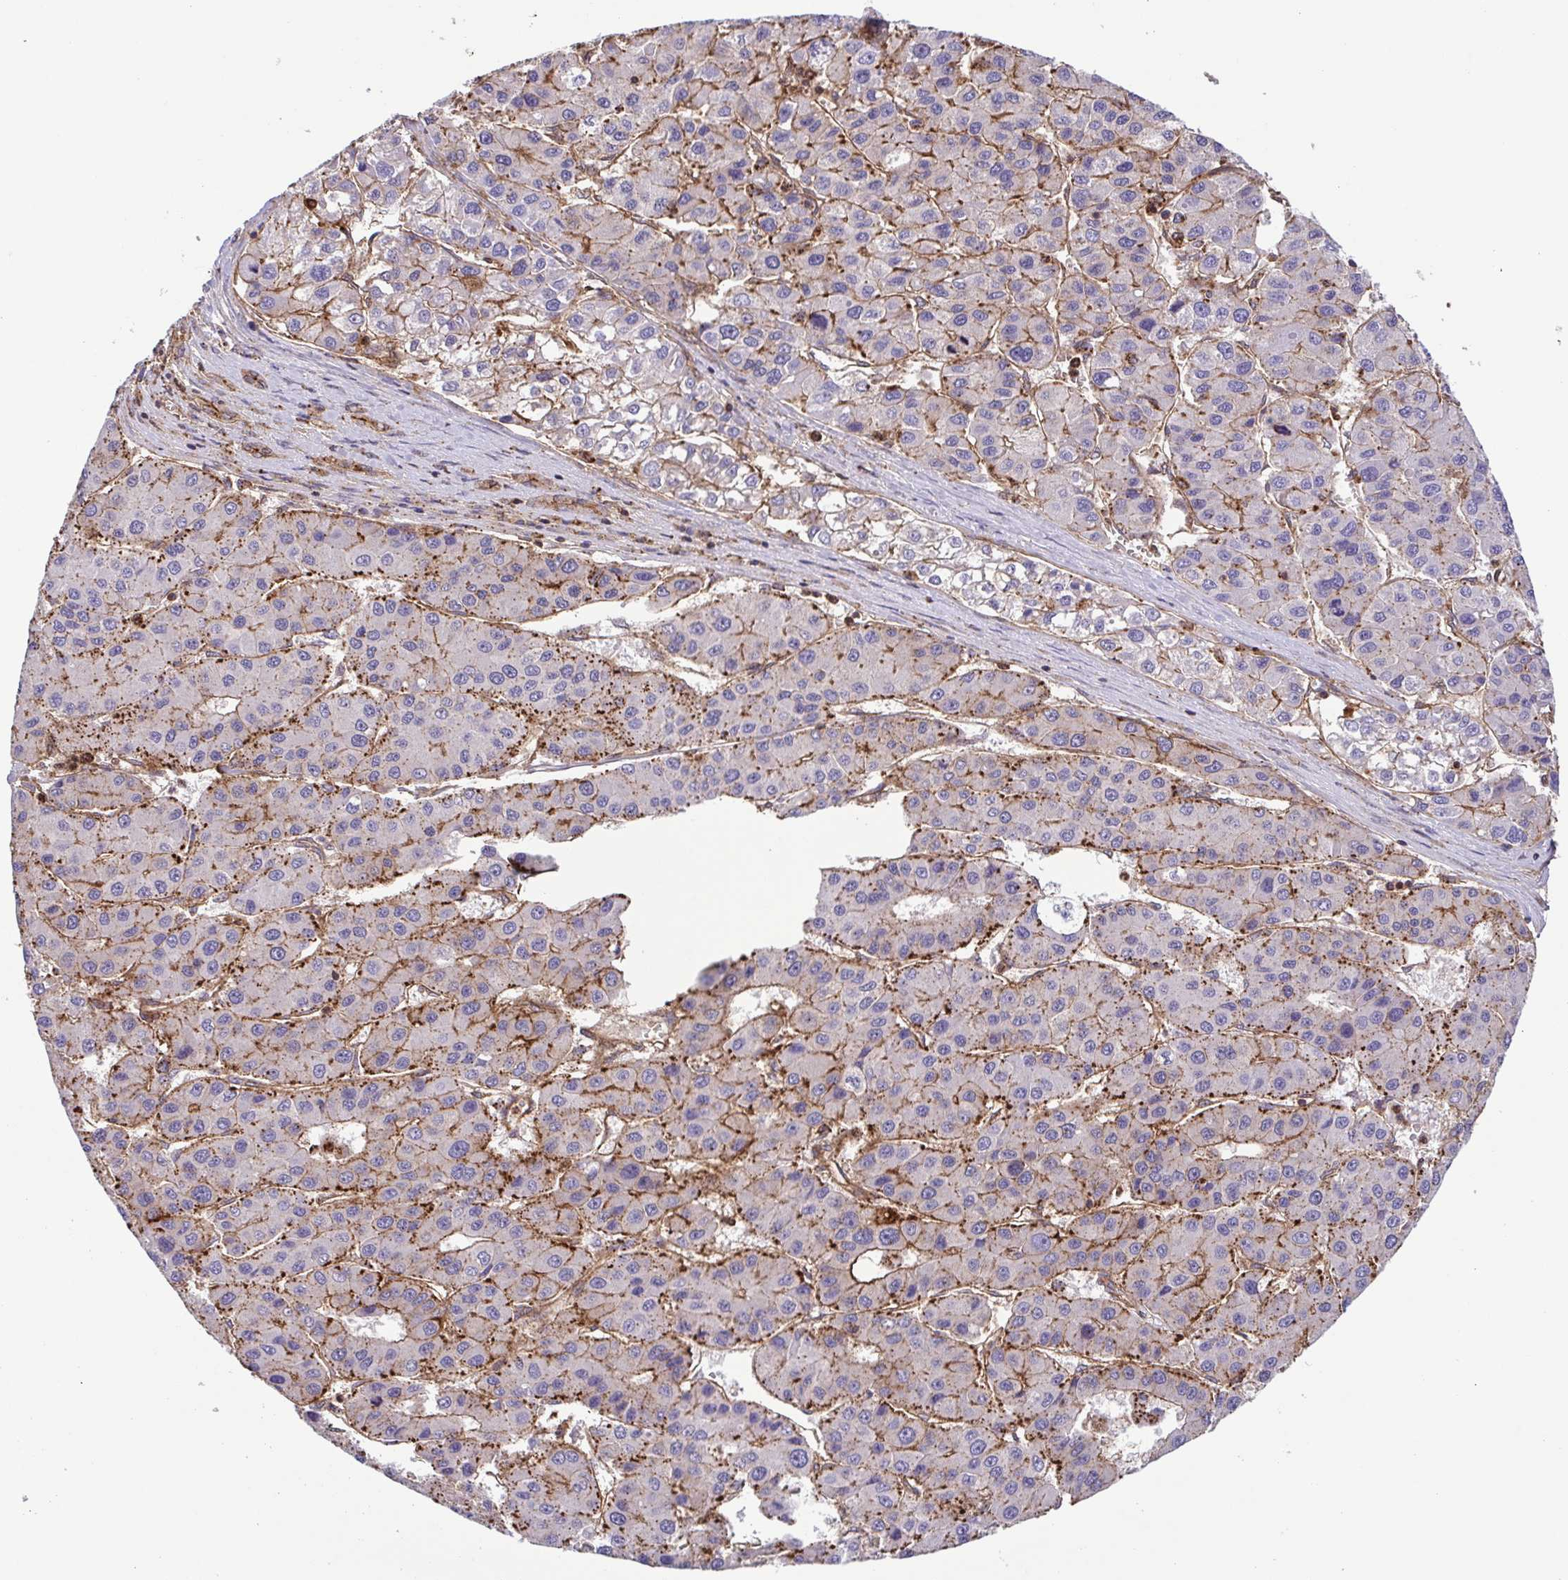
{"staining": {"intensity": "moderate", "quantity": "25%-75%", "location": "cytoplasmic/membranous"}, "tissue": "liver cancer", "cell_type": "Tumor cells", "image_type": "cancer", "snomed": [{"axis": "morphology", "description": "Carcinoma, Hepatocellular, NOS"}, {"axis": "topography", "description": "Liver"}], "caption": "Immunohistochemistry (DAB (3,3'-diaminobenzidine)) staining of human hepatocellular carcinoma (liver) exhibits moderate cytoplasmic/membranous protein expression in about 25%-75% of tumor cells. (Brightfield microscopy of DAB IHC at high magnification).", "gene": "CHMP1B", "patient": {"sex": "male", "age": 73}}